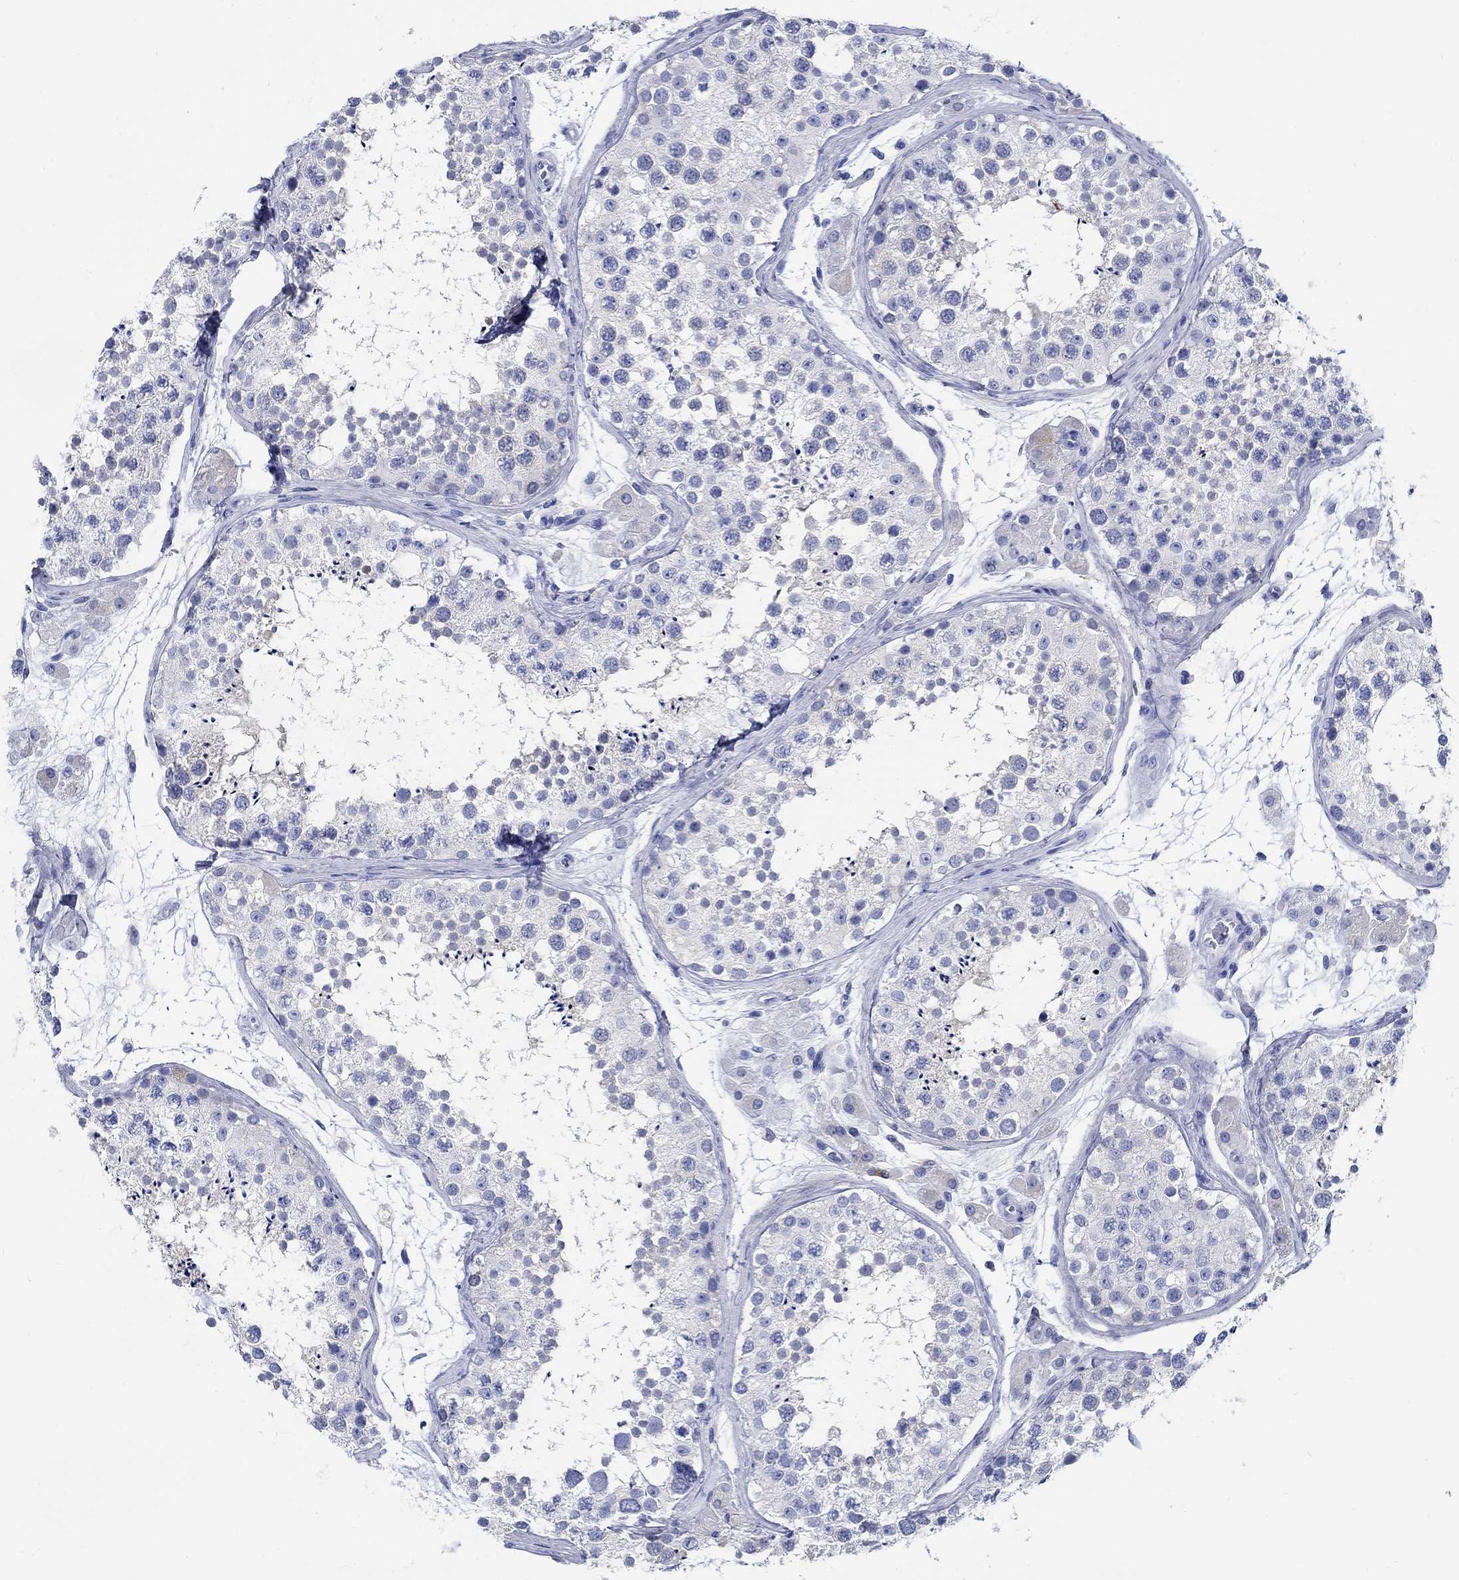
{"staining": {"intensity": "negative", "quantity": "none", "location": "none"}, "tissue": "testis", "cell_type": "Cells in seminiferous ducts", "image_type": "normal", "snomed": [{"axis": "morphology", "description": "Normal tissue, NOS"}, {"axis": "topography", "description": "Testis"}], "caption": "Immunohistochemistry (IHC) photomicrograph of benign testis: human testis stained with DAB (3,3'-diaminobenzidine) reveals no significant protein positivity in cells in seminiferous ducts.", "gene": "FBXO2", "patient": {"sex": "male", "age": 41}}